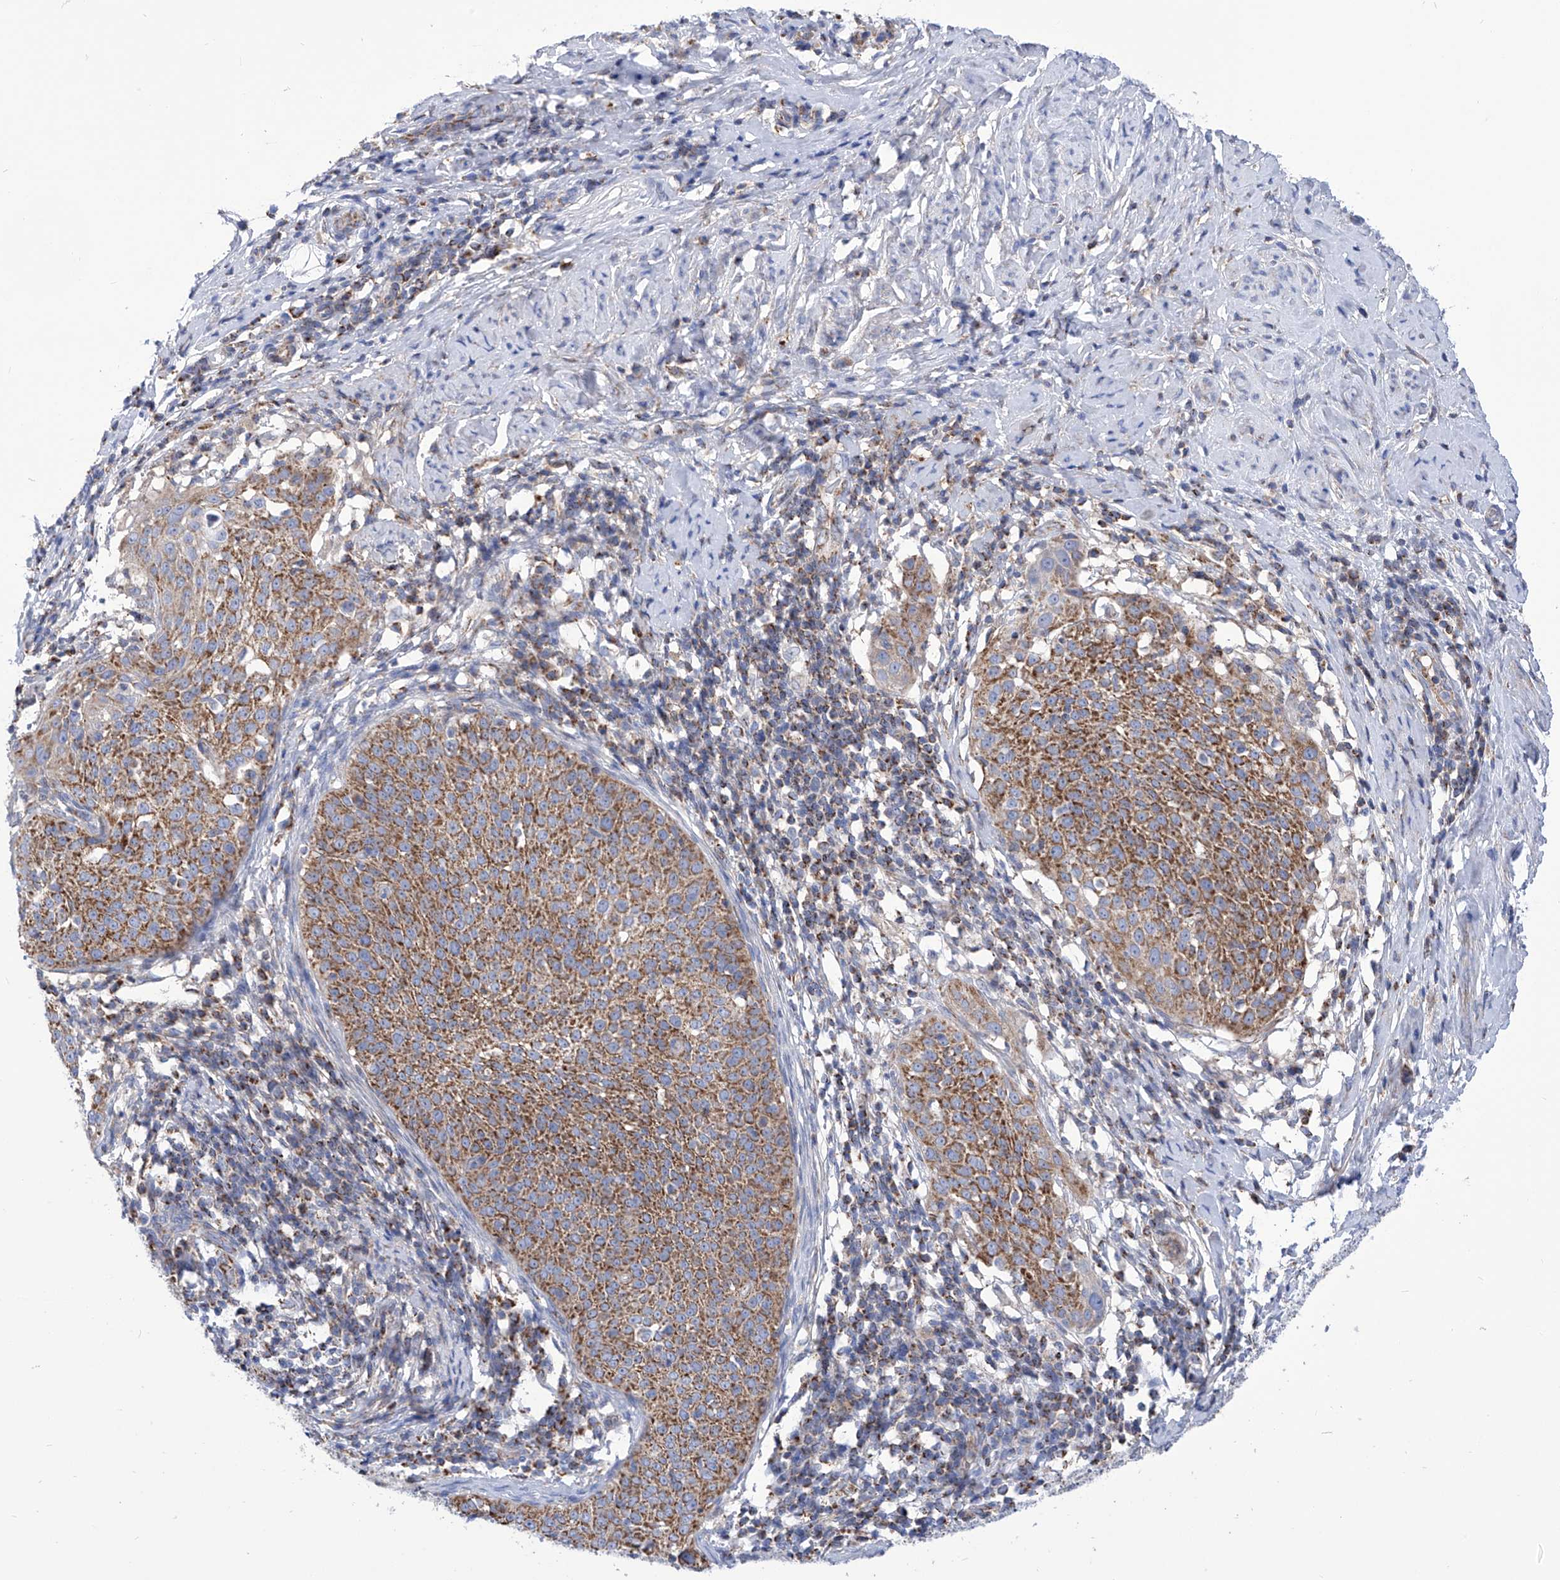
{"staining": {"intensity": "moderate", "quantity": ">75%", "location": "cytoplasmic/membranous"}, "tissue": "cervical cancer", "cell_type": "Tumor cells", "image_type": "cancer", "snomed": [{"axis": "morphology", "description": "Squamous cell carcinoma, NOS"}, {"axis": "topography", "description": "Cervix"}], "caption": "Approximately >75% of tumor cells in cervical cancer show moderate cytoplasmic/membranous protein staining as visualized by brown immunohistochemical staining.", "gene": "SRBD1", "patient": {"sex": "female", "age": 51}}